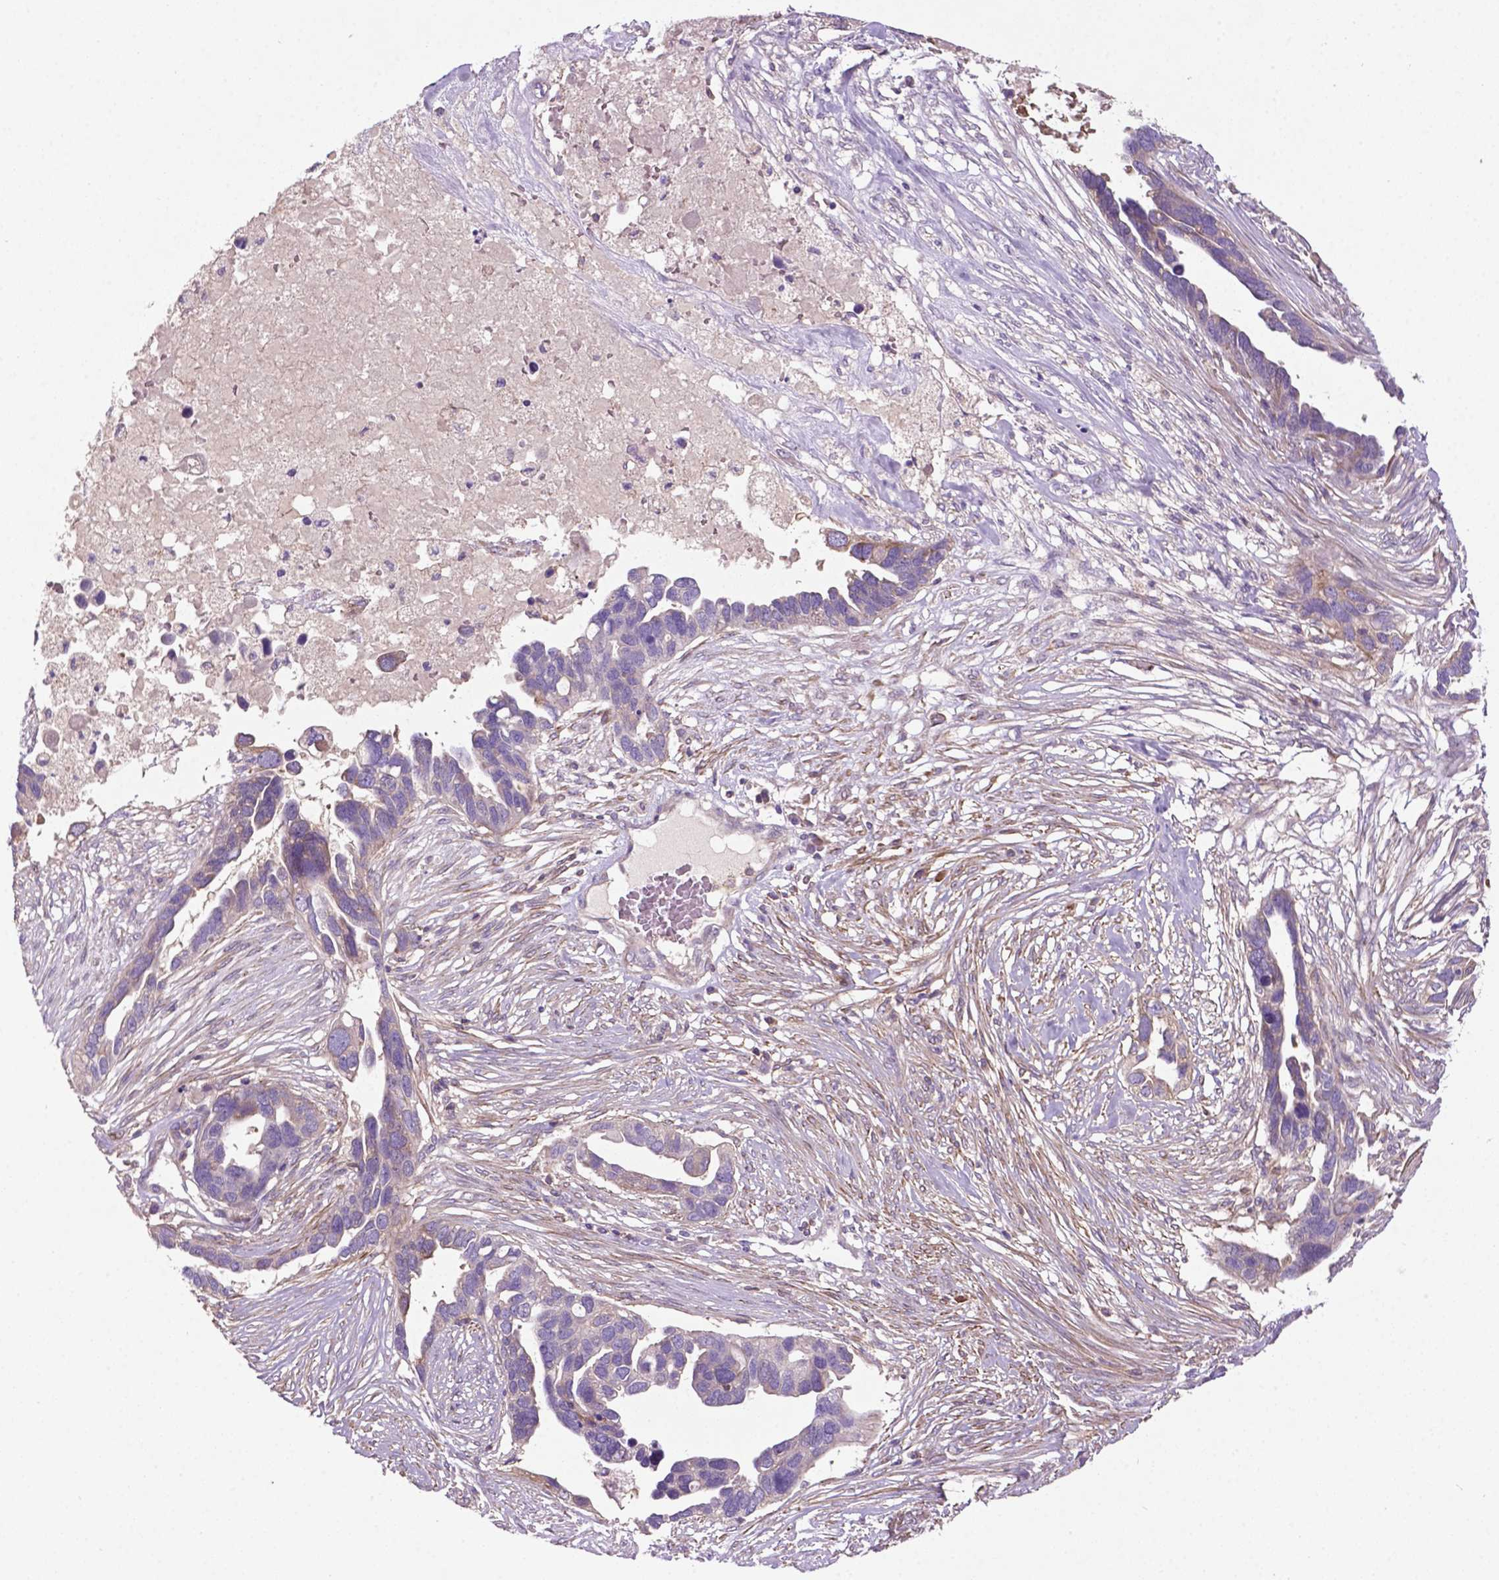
{"staining": {"intensity": "negative", "quantity": "none", "location": "none"}, "tissue": "ovarian cancer", "cell_type": "Tumor cells", "image_type": "cancer", "snomed": [{"axis": "morphology", "description": "Cystadenocarcinoma, serous, NOS"}, {"axis": "topography", "description": "Ovary"}], "caption": "Human ovarian serous cystadenocarcinoma stained for a protein using IHC shows no positivity in tumor cells.", "gene": "BMP4", "patient": {"sex": "female", "age": 54}}